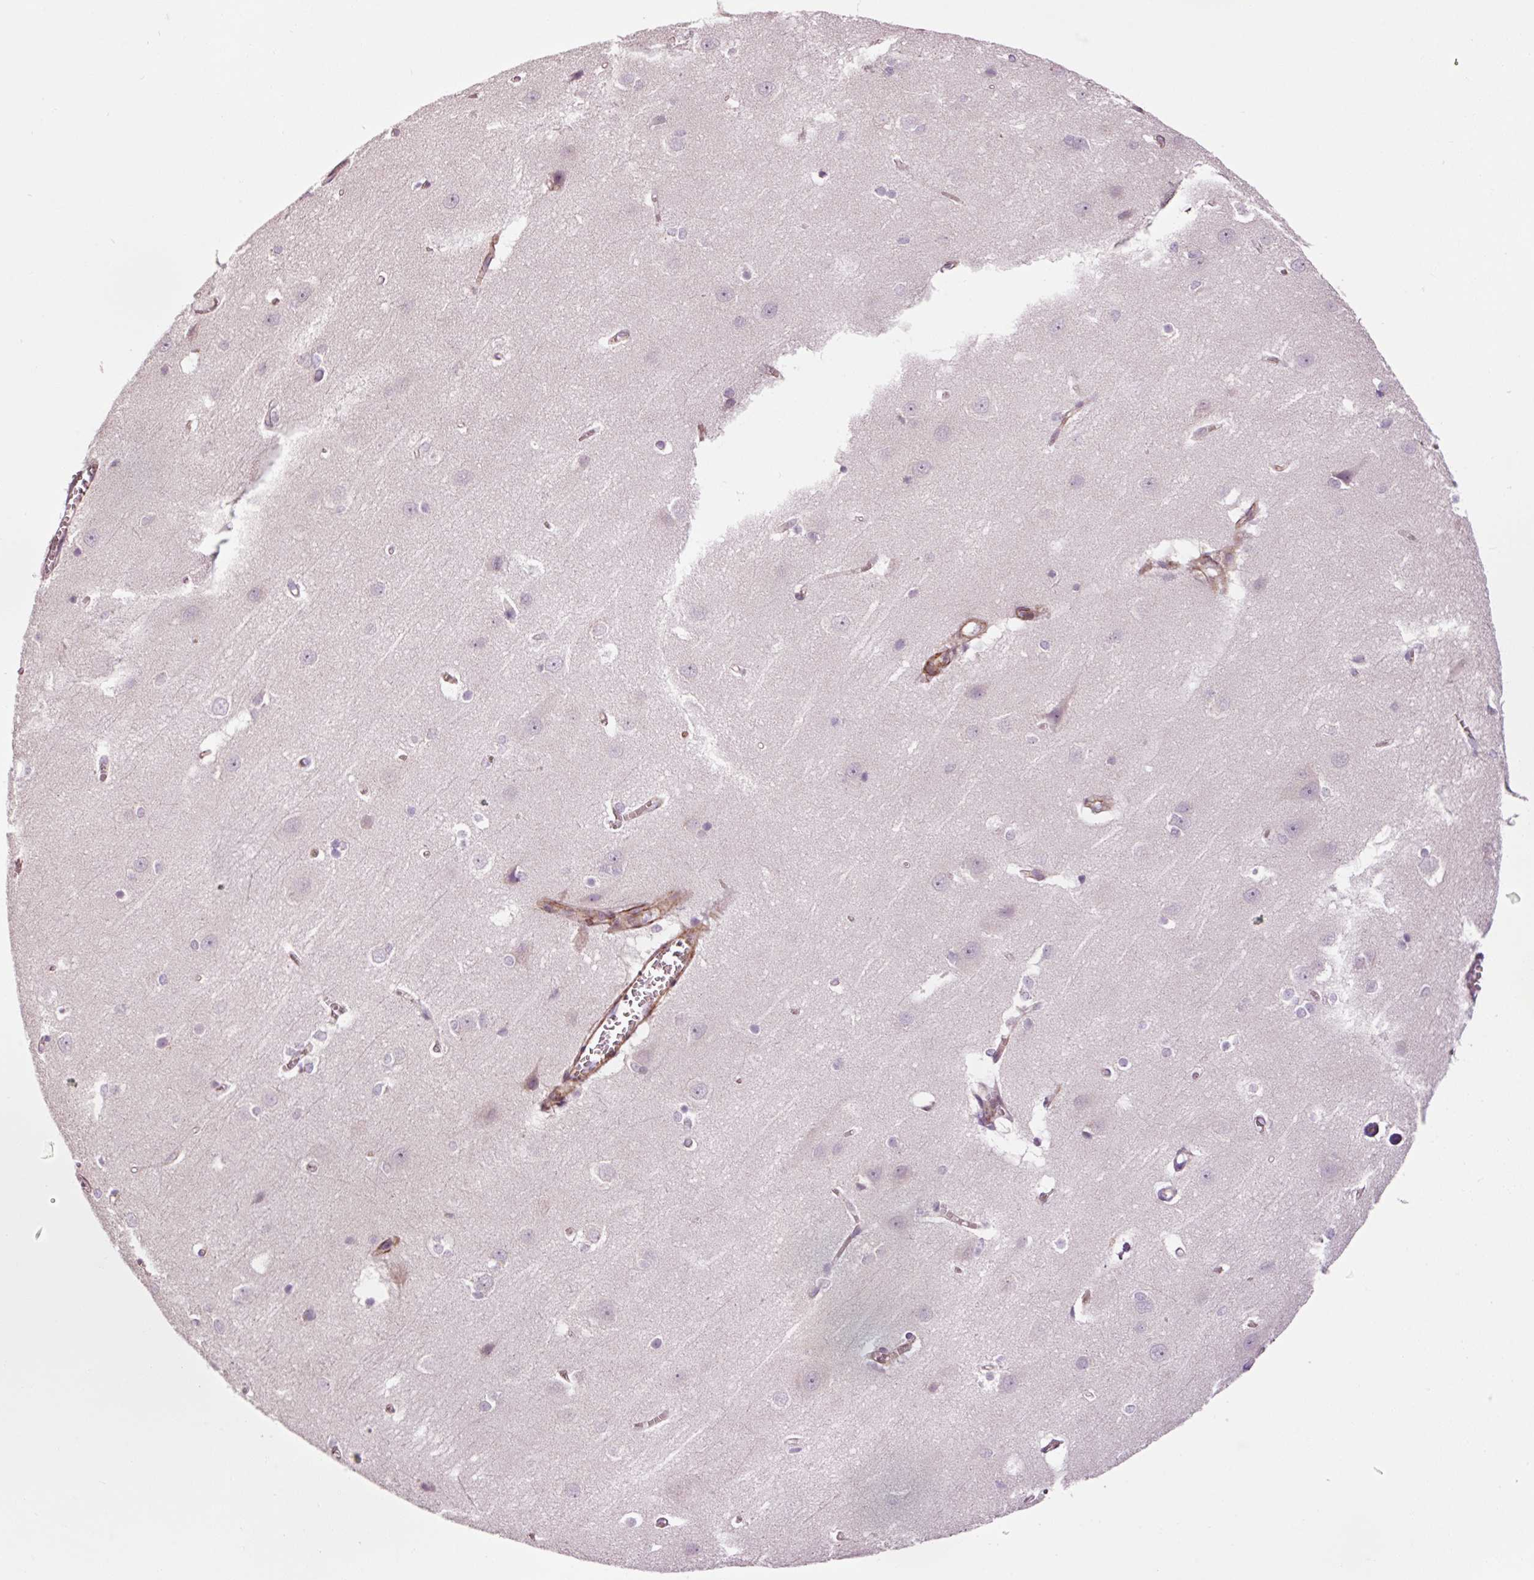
{"staining": {"intensity": "moderate", "quantity": ">75%", "location": "cytoplasmic/membranous"}, "tissue": "cerebral cortex", "cell_type": "Endothelial cells", "image_type": "normal", "snomed": [{"axis": "morphology", "description": "Normal tissue, NOS"}, {"axis": "topography", "description": "Cerebral cortex"}], "caption": "IHC of unremarkable cerebral cortex demonstrates medium levels of moderate cytoplasmic/membranous expression in about >75% of endothelial cells.", "gene": "ANKRD20A1", "patient": {"sex": "male", "age": 37}}